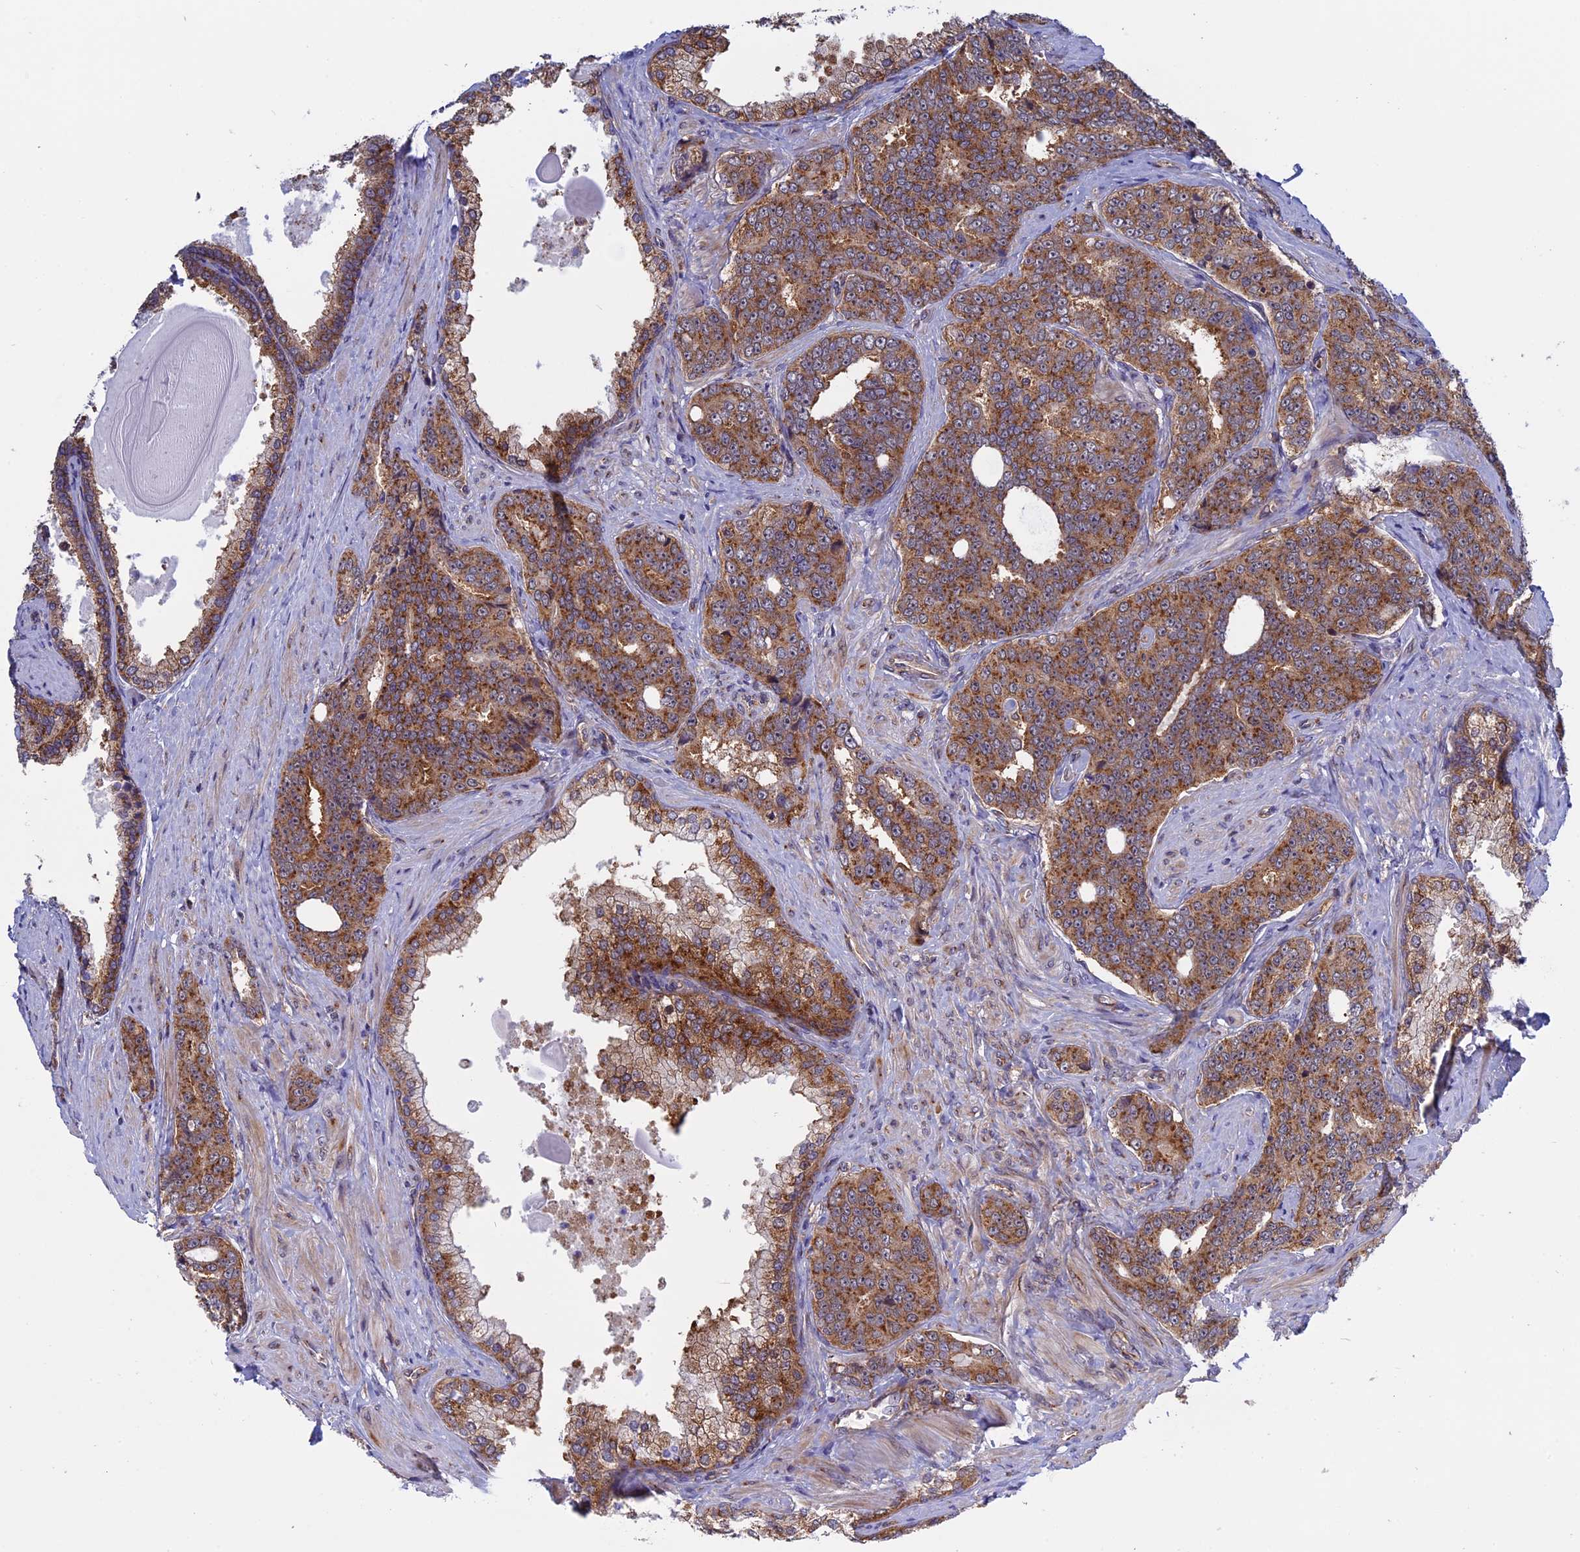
{"staining": {"intensity": "moderate", "quantity": ">75%", "location": "cytoplasmic/membranous"}, "tissue": "prostate cancer", "cell_type": "Tumor cells", "image_type": "cancer", "snomed": [{"axis": "morphology", "description": "Adenocarcinoma, High grade"}, {"axis": "topography", "description": "Prostate"}], "caption": "Immunohistochemical staining of prostate cancer (high-grade adenocarcinoma) demonstrates medium levels of moderate cytoplasmic/membranous positivity in approximately >75% of tumor cells.", "gene": "CLINT1", "patient": {"sex": "male", "age": 67}}